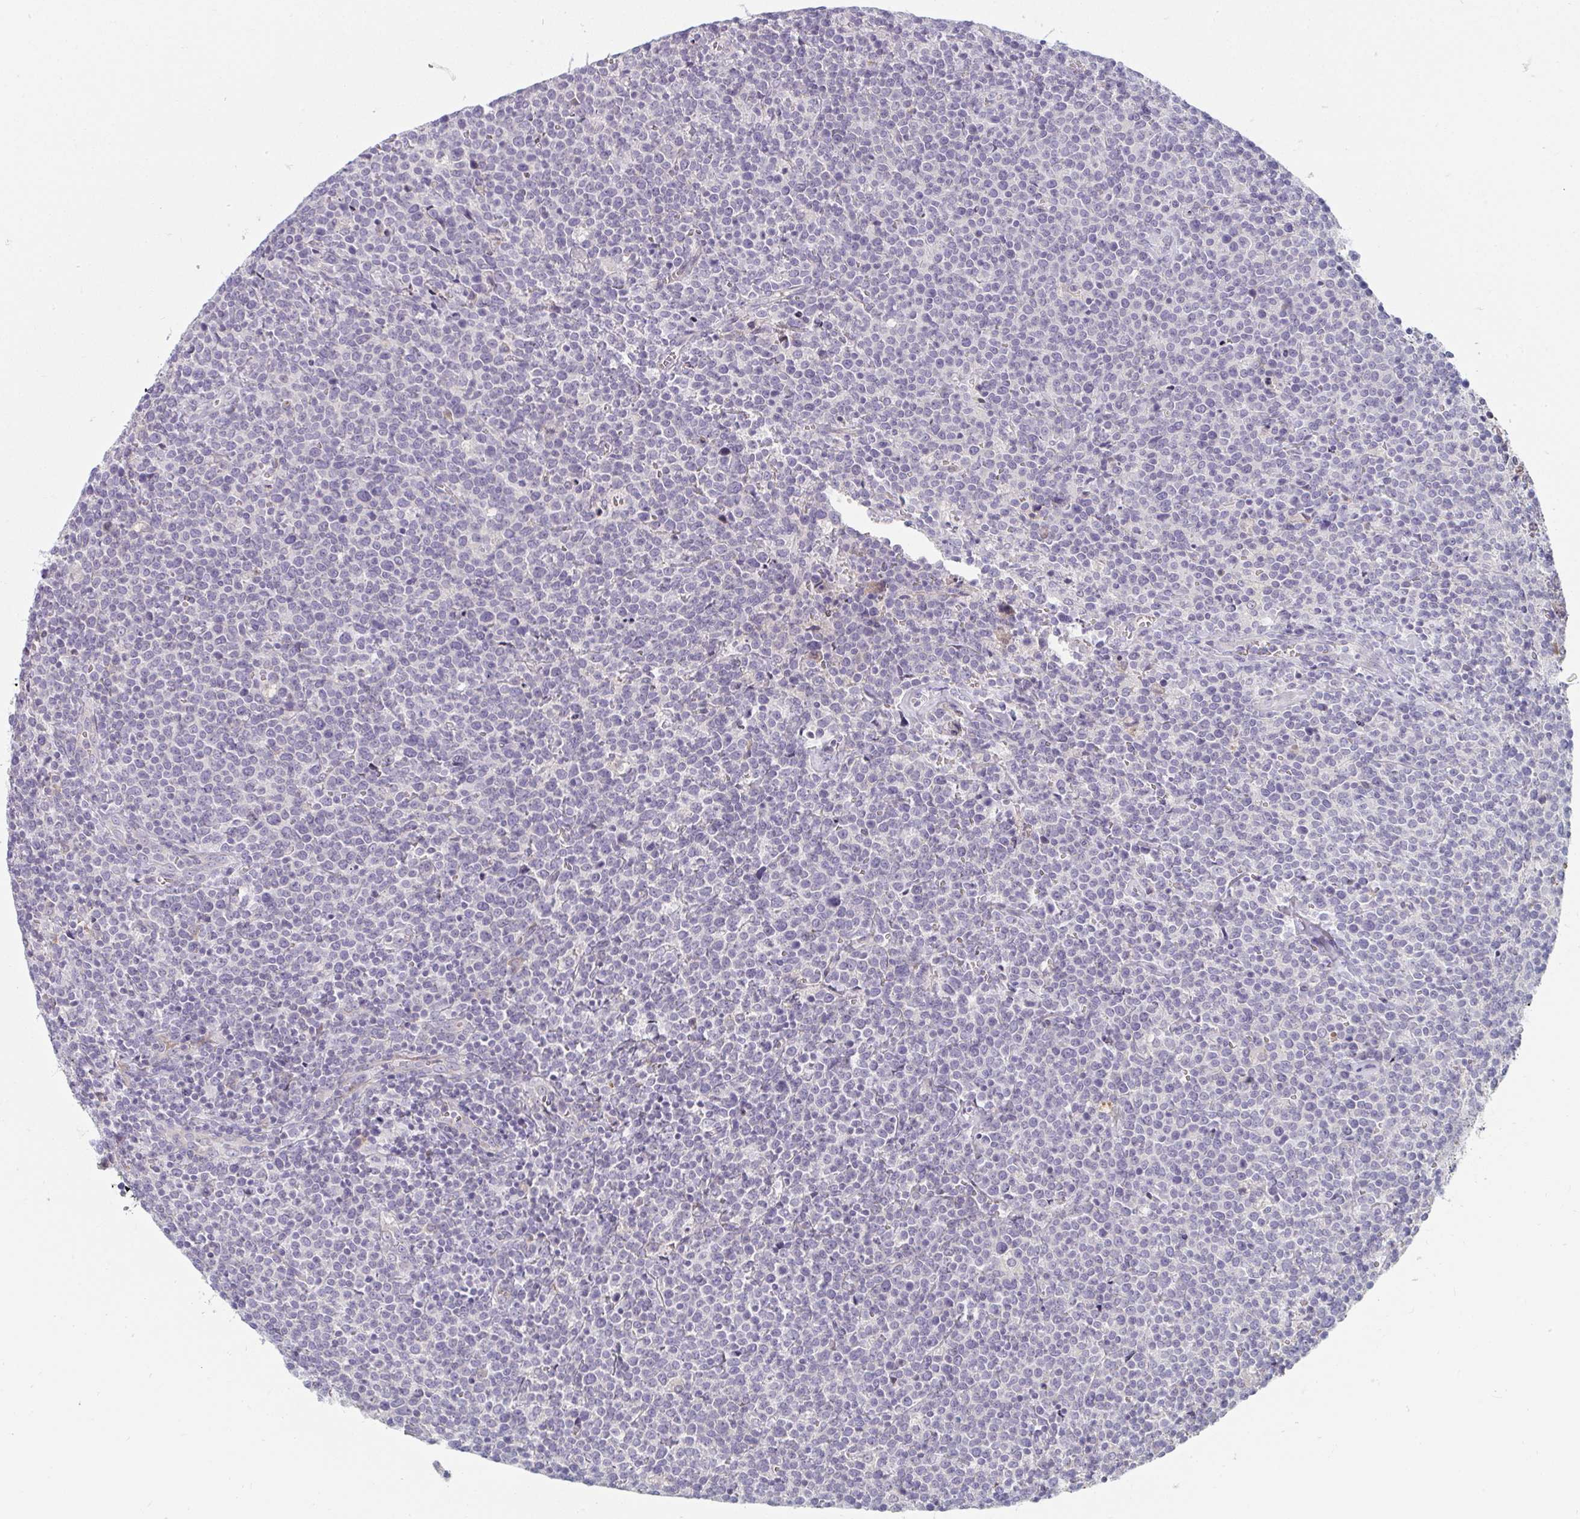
{"staining": {"intensity": "negative", "quantity": "none", "location": "none"}, "tissue": "lymphoma", "cell_type": "Tumor cells", "image_type": "cancer", "snomed": [{"axis": "morphology", "description": "Malignant lymphoma, non-Hodgkin's type, High grade"}, {"axis": "topography", "description": "Lymph node"}], "caption": "The immunohistochemistry (IHC) micrograph has no significant expression in tumor cells of lymphoma tissue. (DAB (3,3'-diaminobenzidine) immunohistochemistry, high magnification).", "gene": "SHB", "patient": {"sex": "male", "age": 61}}